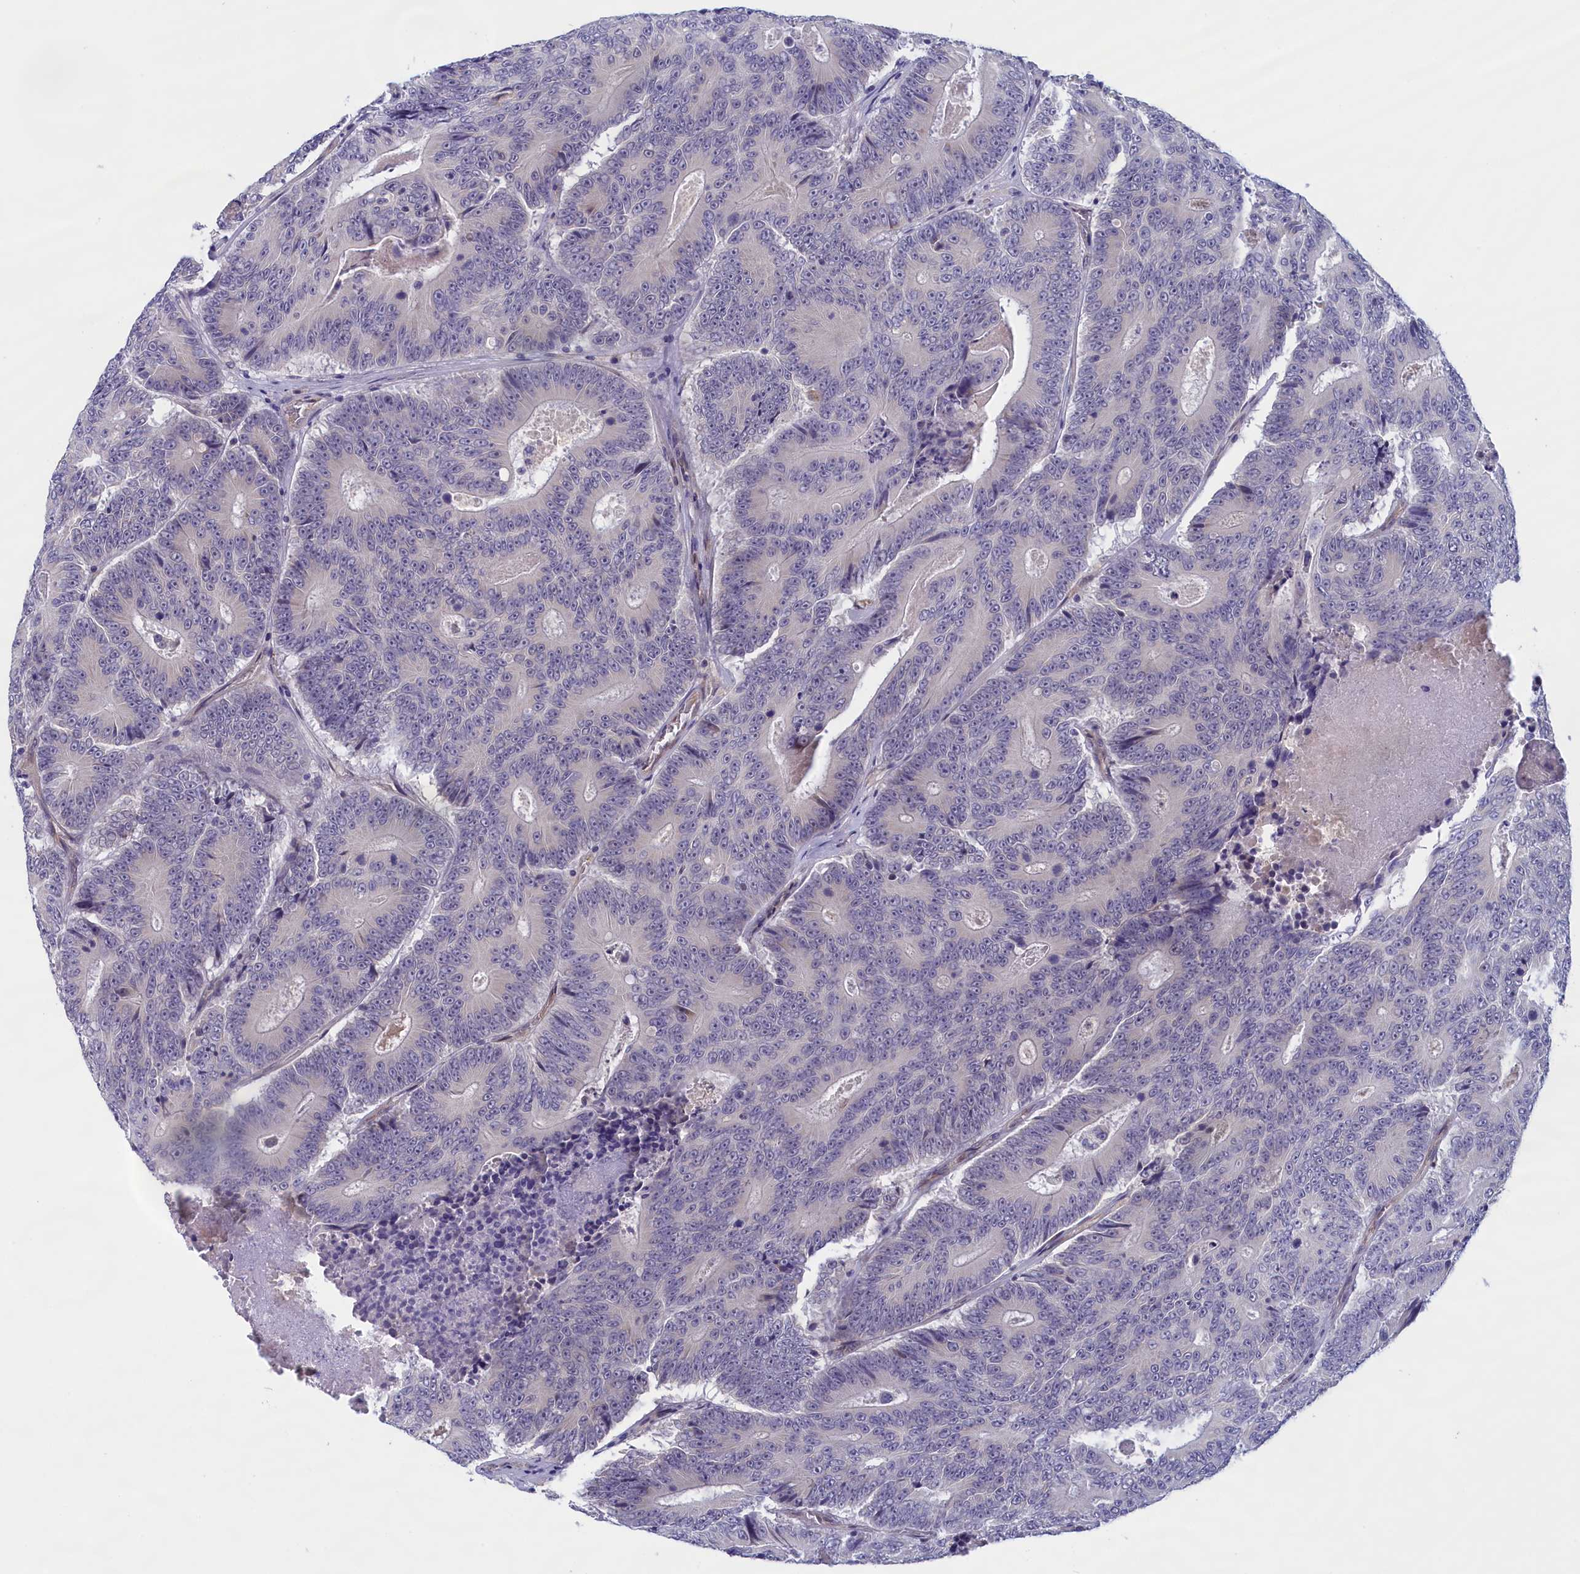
{"staining": {"intensity": "negative", "quantity": "none", "location": "none"}, "tissue": "colorectal cancer", "cell_type": "Tumor cells", "image_type": "cancer", "snomed": [{"axis": "morphology", "description": "Adenocarcinoma, NOS"}, {"axis": "topography", "description": "Colon"}], "caption": "This is an immunohistochemistry micrograph of human colorectal cancer (adenocarcinoma). There is no expression in tumor cells.", "gene": "IGFALS", "patient": {"sex": "male", "age": 83}}